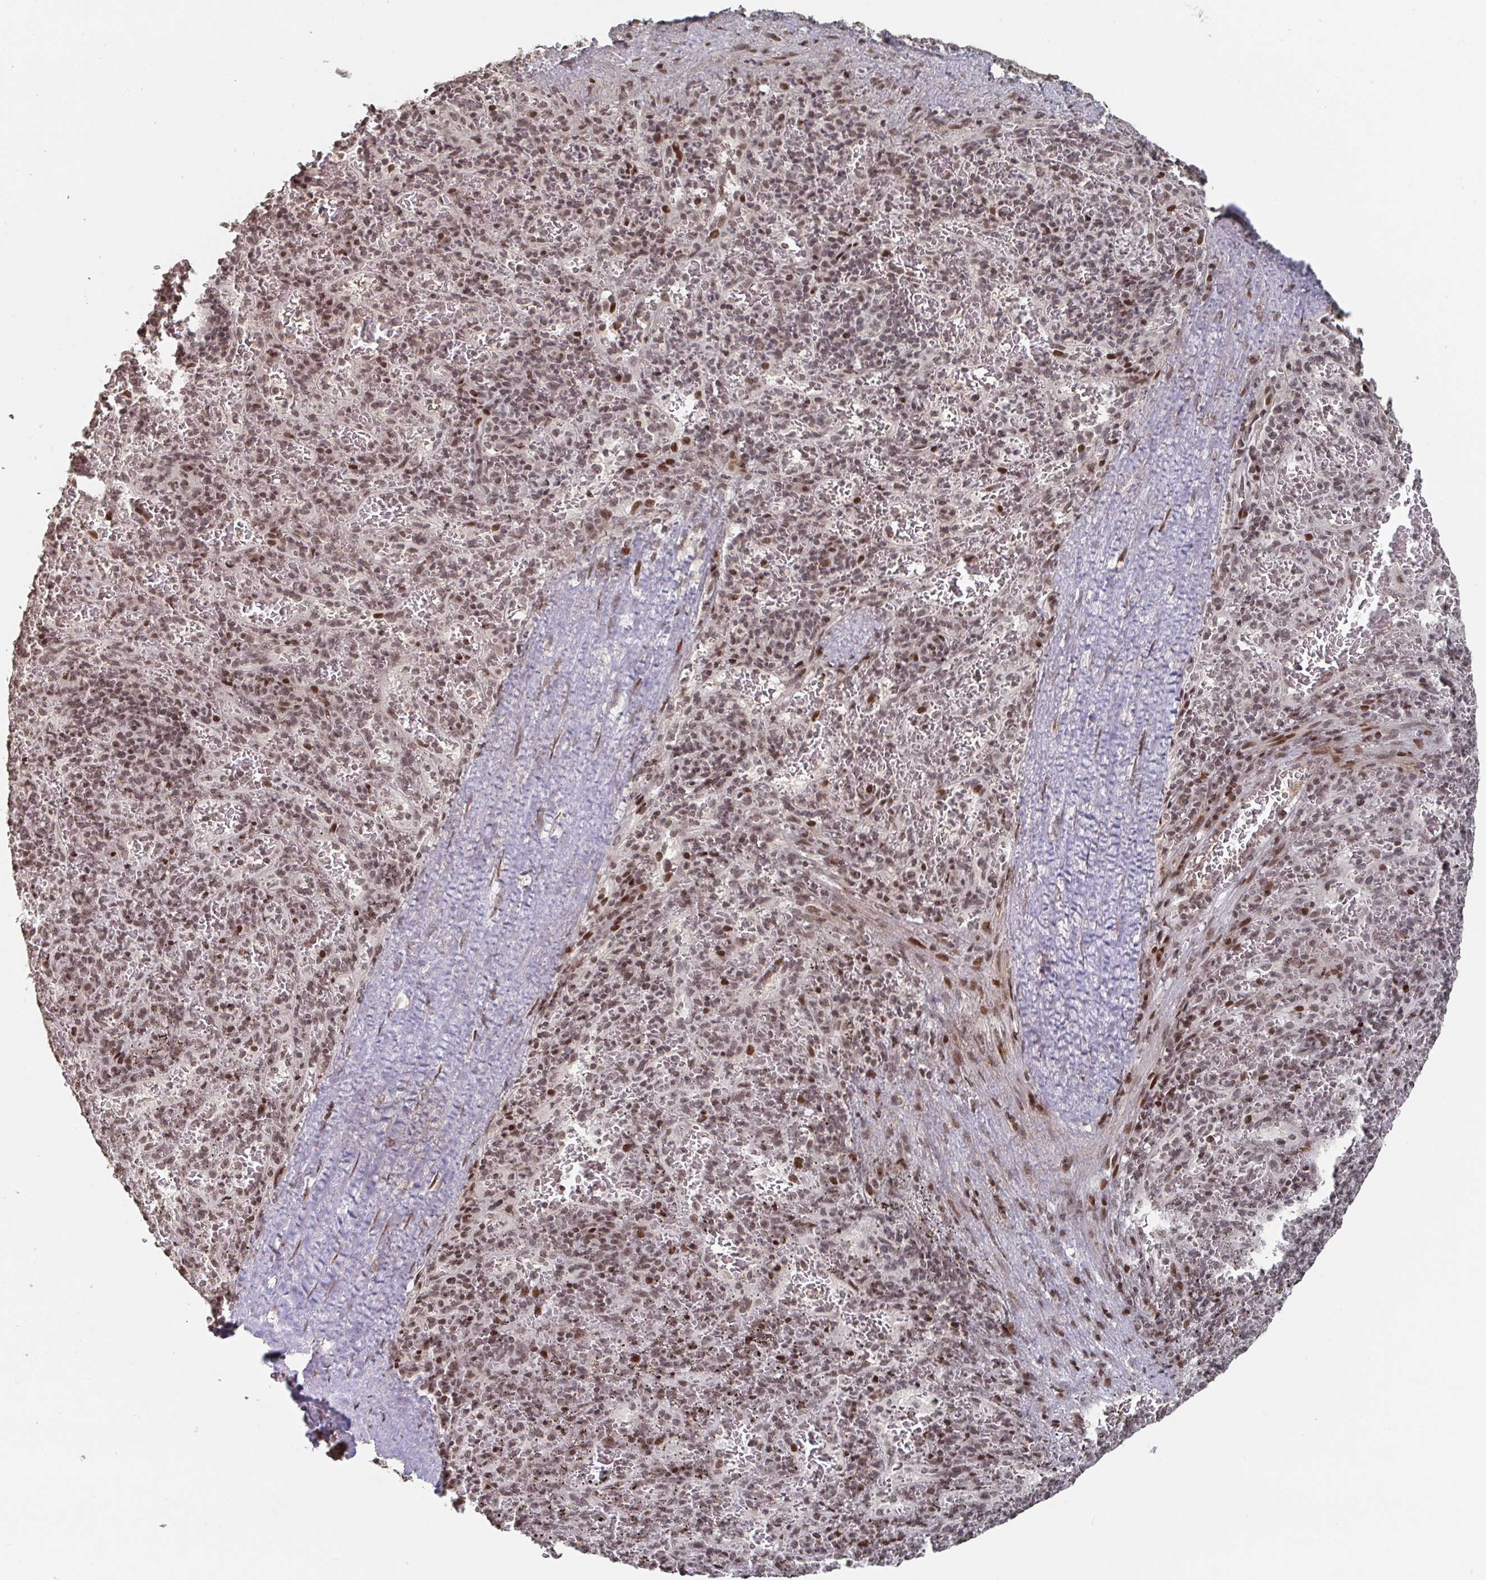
{"staining": {"intensity": "moderate", "quantity": ">75%", "location": "nuclear"}, "tissue": "spleen", "cell_type": "Cells in red pulp", "image_type": "normal", "snomed": [{"axis": "morphology", "description": "Normal tissue, NOS"}, {"axis": "topography", "description": "Spleen"}], "caption": "Cells in red pulp exhibit medium levels of moderate nuclear staining in about >75% of cells in unremarkable spleen.", "gene": "ZDHHC12", "patient": {"sex": "male", "age": 57}}